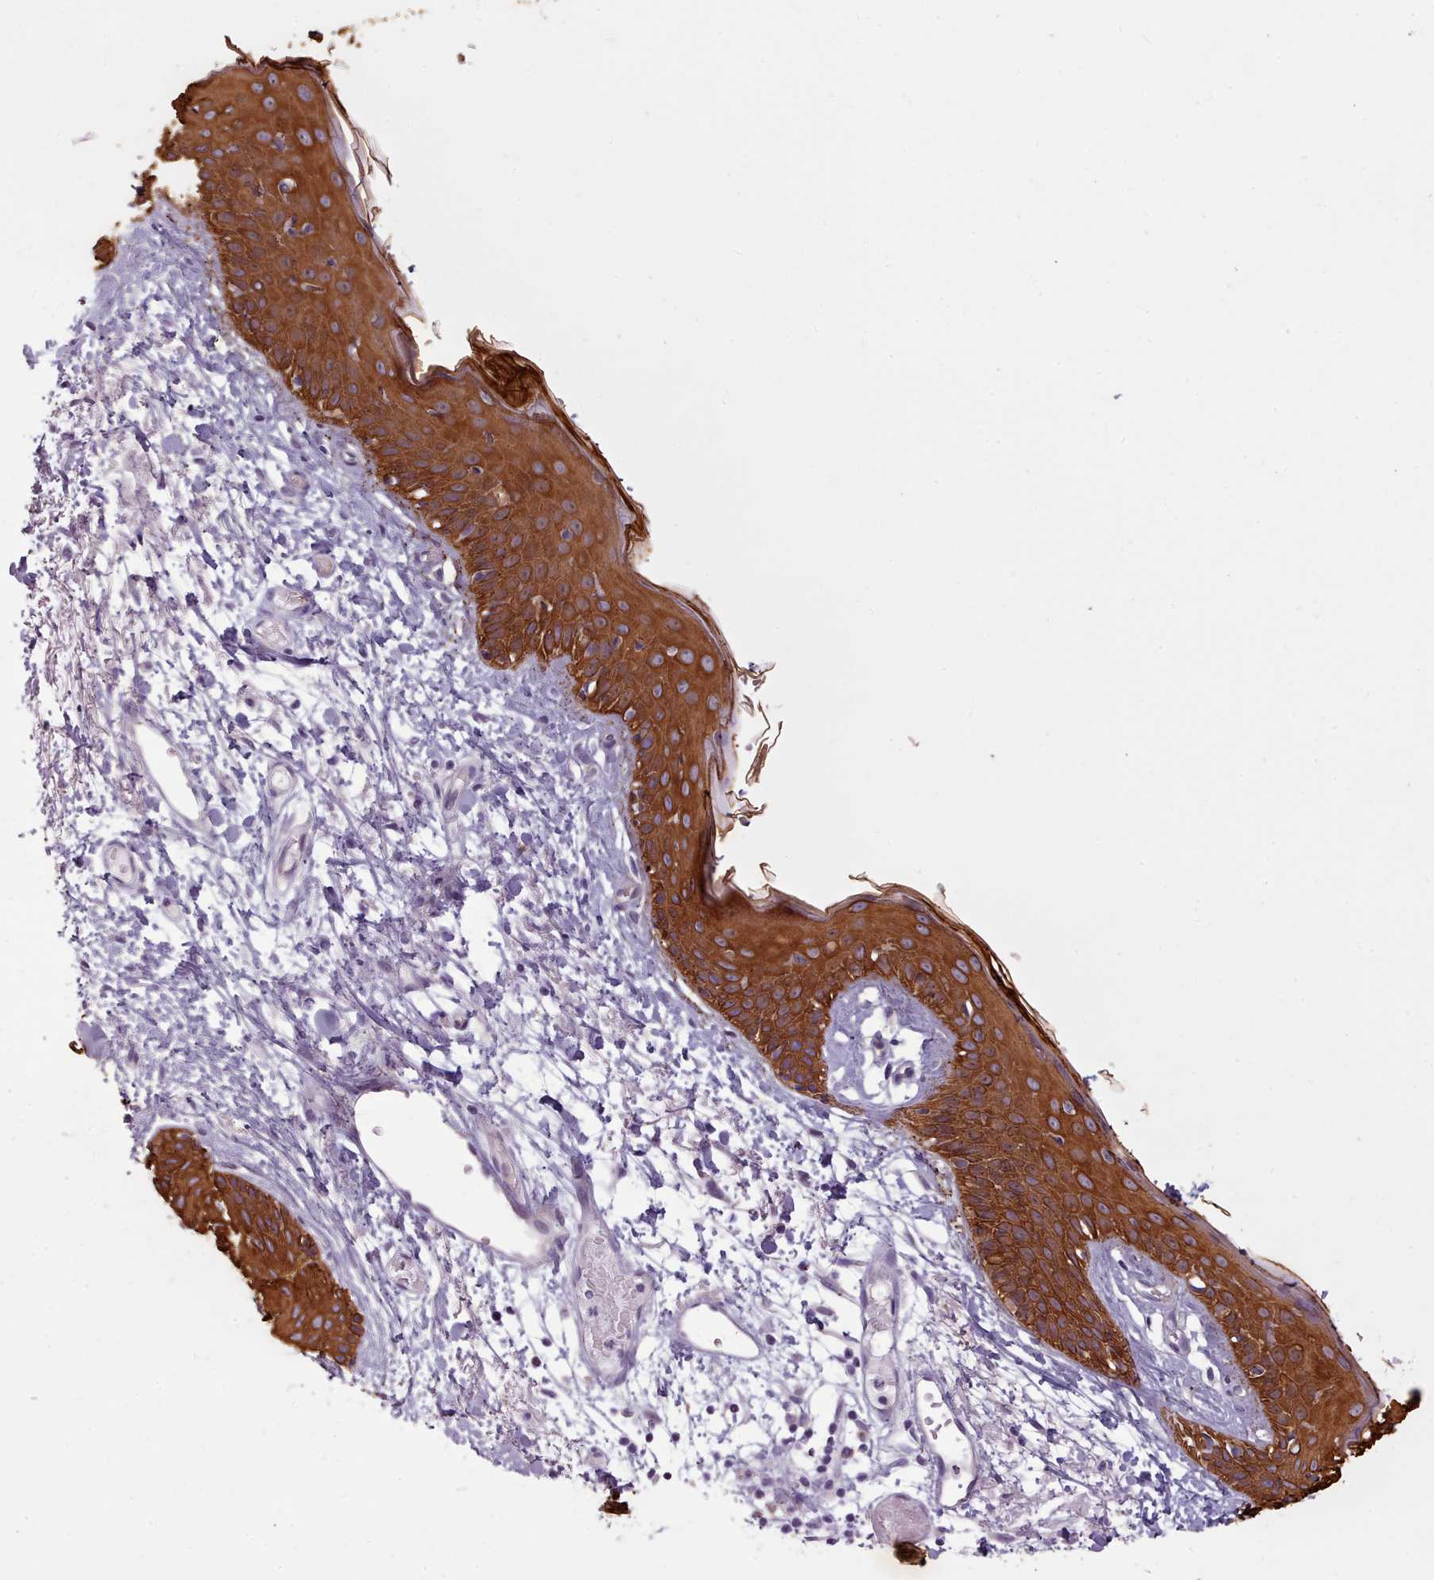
{"staining": {"intensity": "negative", "quantity": "none", "location": "none"}, "tissue": "skin", "cell_type": "Fibroblasts", "image_type": "normal", "snomed": [{"axis": "morphology", "description": "Normal tissue, NOS"}, {"axis": "topography", "description": "Skin"}], "caption": "An image of skin stained for a protein reveals no brown staining in fibroblasts. The staining was performed using DAB to visualize the protein expression in brown, while the nuclei were stained in blue with hematoxylin (Magnification: 20x).", "gene": "PLD4", "patient": {"sex": "male", "age": 79}}